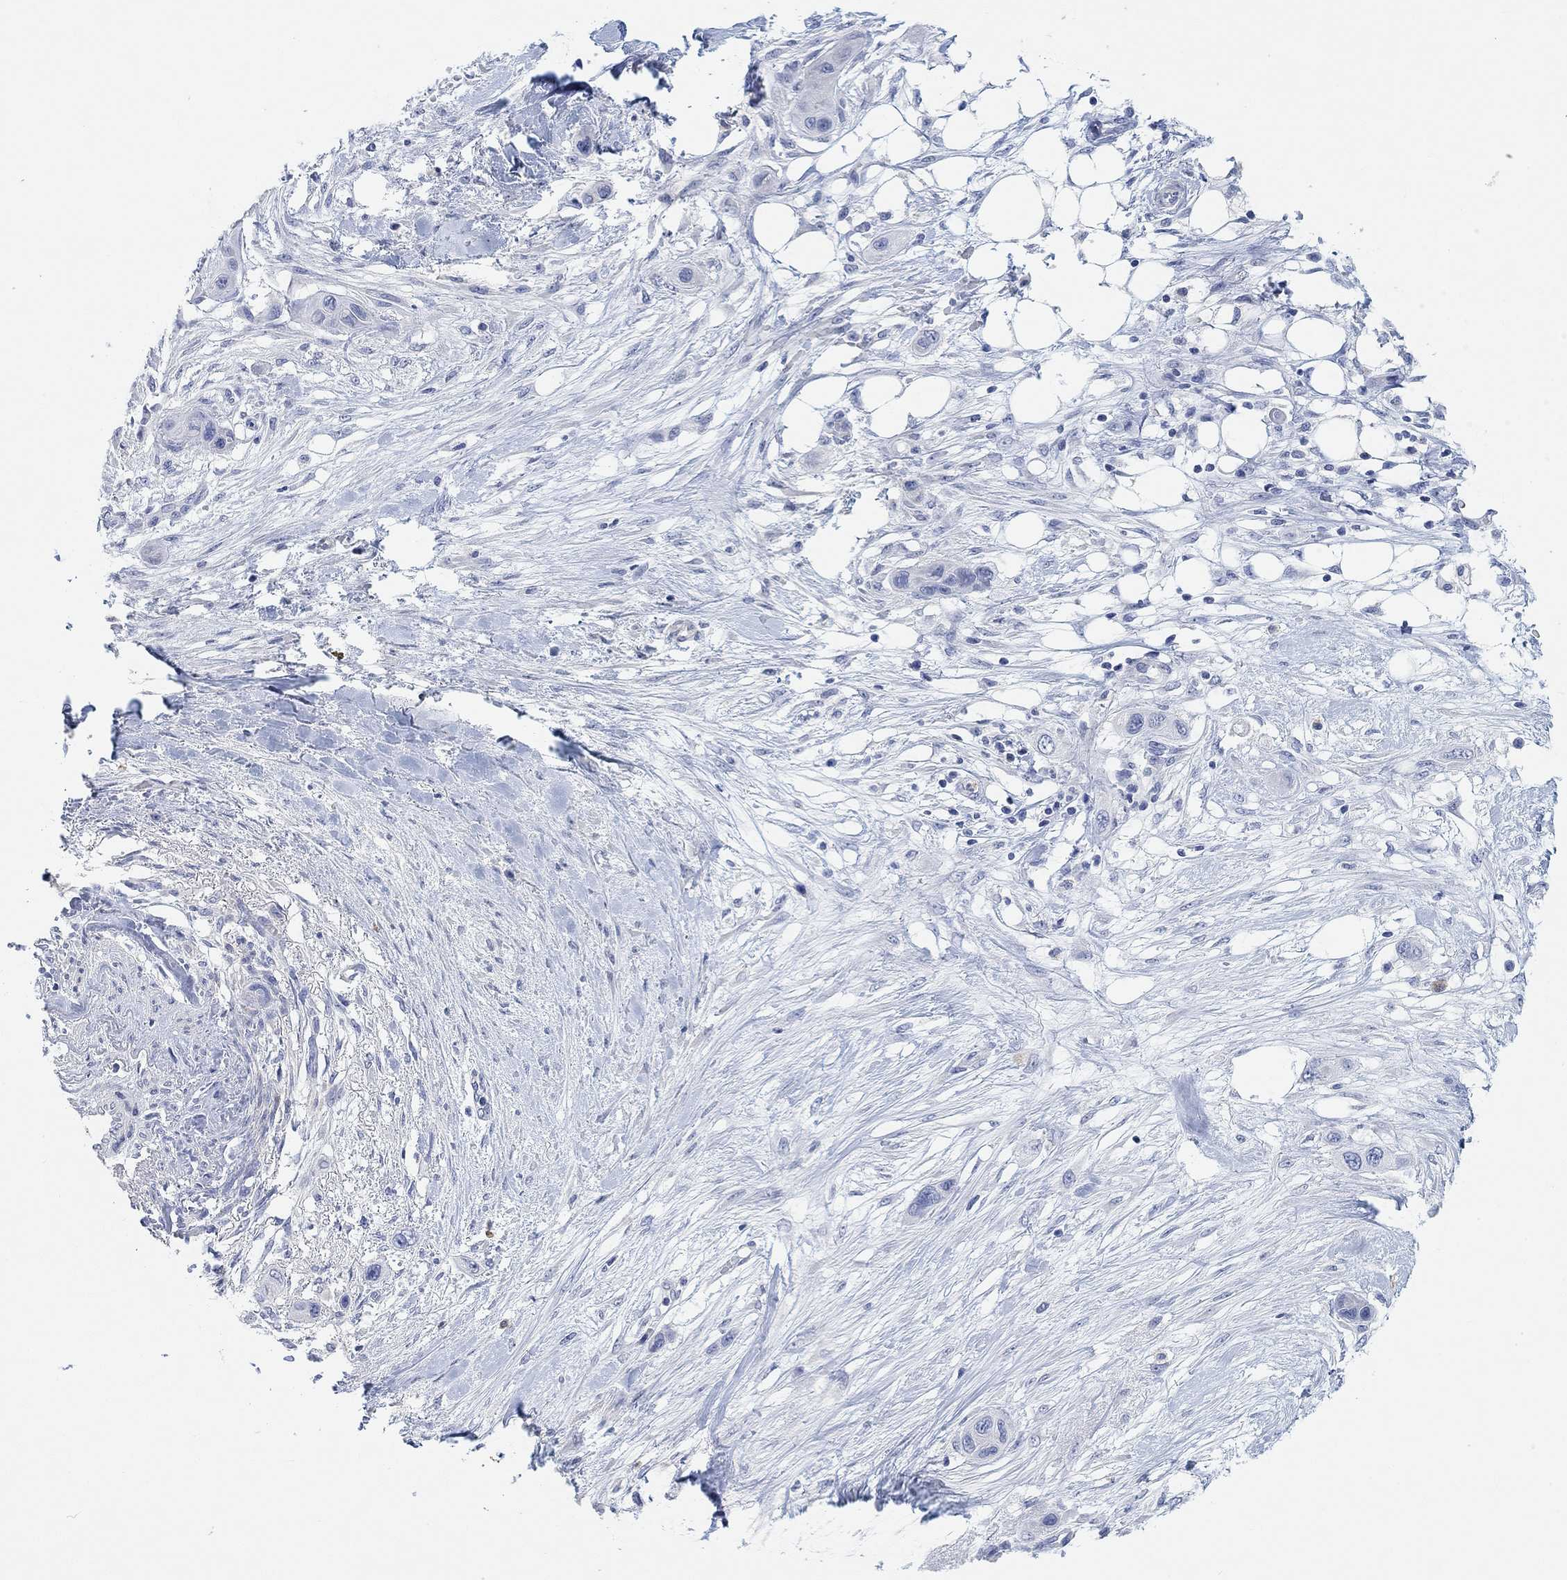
{"staining": {"intensity": "negative", "quantity": "none", "location": "none"}, "tissue": "skin cancer", "cell_type": "Tumor cells", "image_type": "cancer", "snomed": [{"axis": "morphology", "description": "Squamous cell carcinoma, NOS"}, {"axis": "topography", "description": "Skin"}], "caption": "DAB (3,3'-diaminobenzidine) immunohistochemical staining of human squamous cell carcinoma (skin) demonstrates no significant staining in tumor cells.", "gene": "VAT1L", "patient": {"sex": "male", "age": 79}}